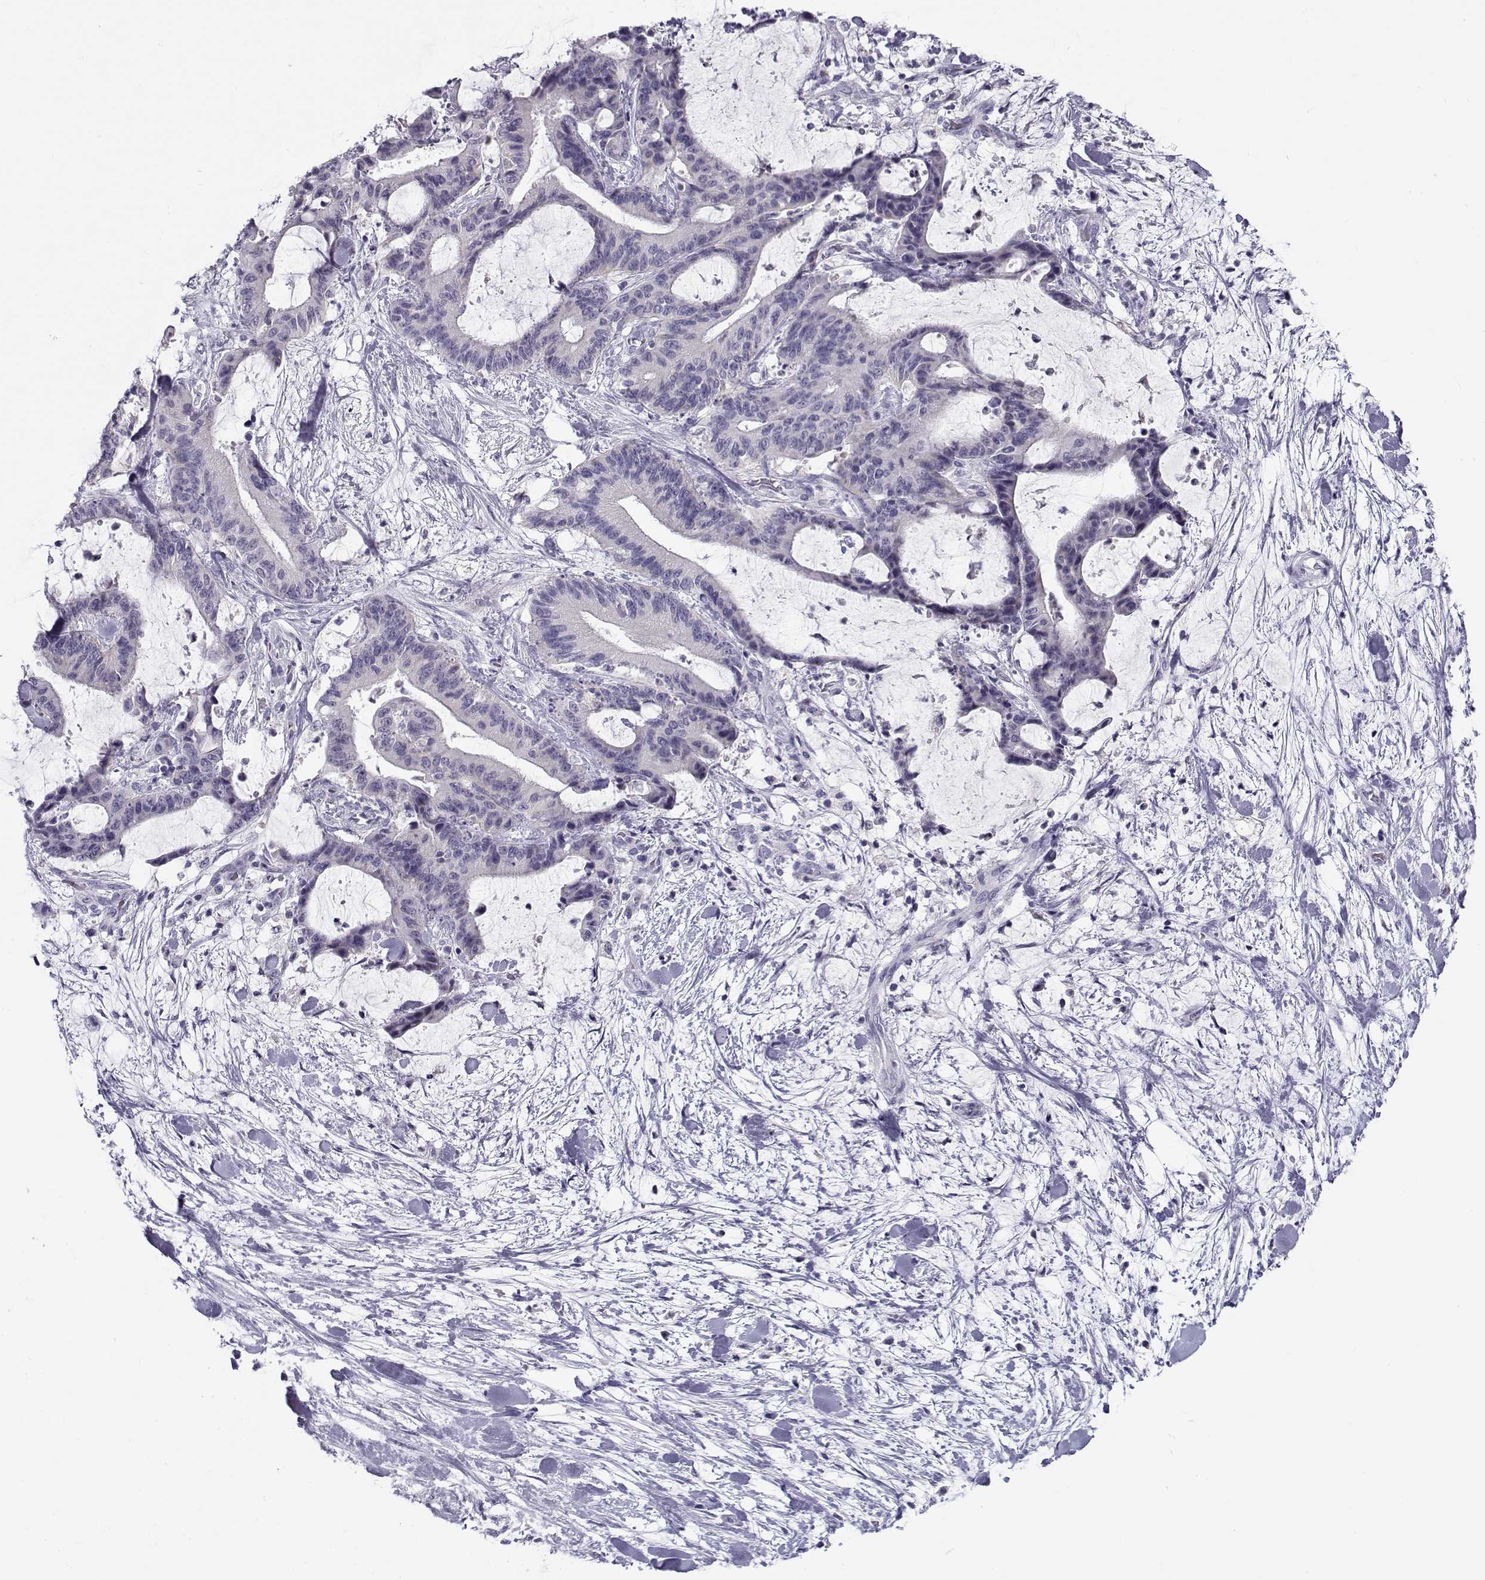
{"staining": {"intensity": "negative", "quantity": "none", "location": "none"}, "tissue": "liver cancer", "cell_type": "Tumor cells", "image_type": "cancer", "snomed": [{"axis": "morphology", "description": "Cholangiocarcinoma"}, {"axis": "topography", "description": "Liver"}], "caption": "The immunohistochemistry (IHC) photomicrograph has no significant positivity in tumor cells of liver cholangiocarcinoma tissue.", "gene": "FAM166A", "patient": {"sex": "female", "age": 73}}